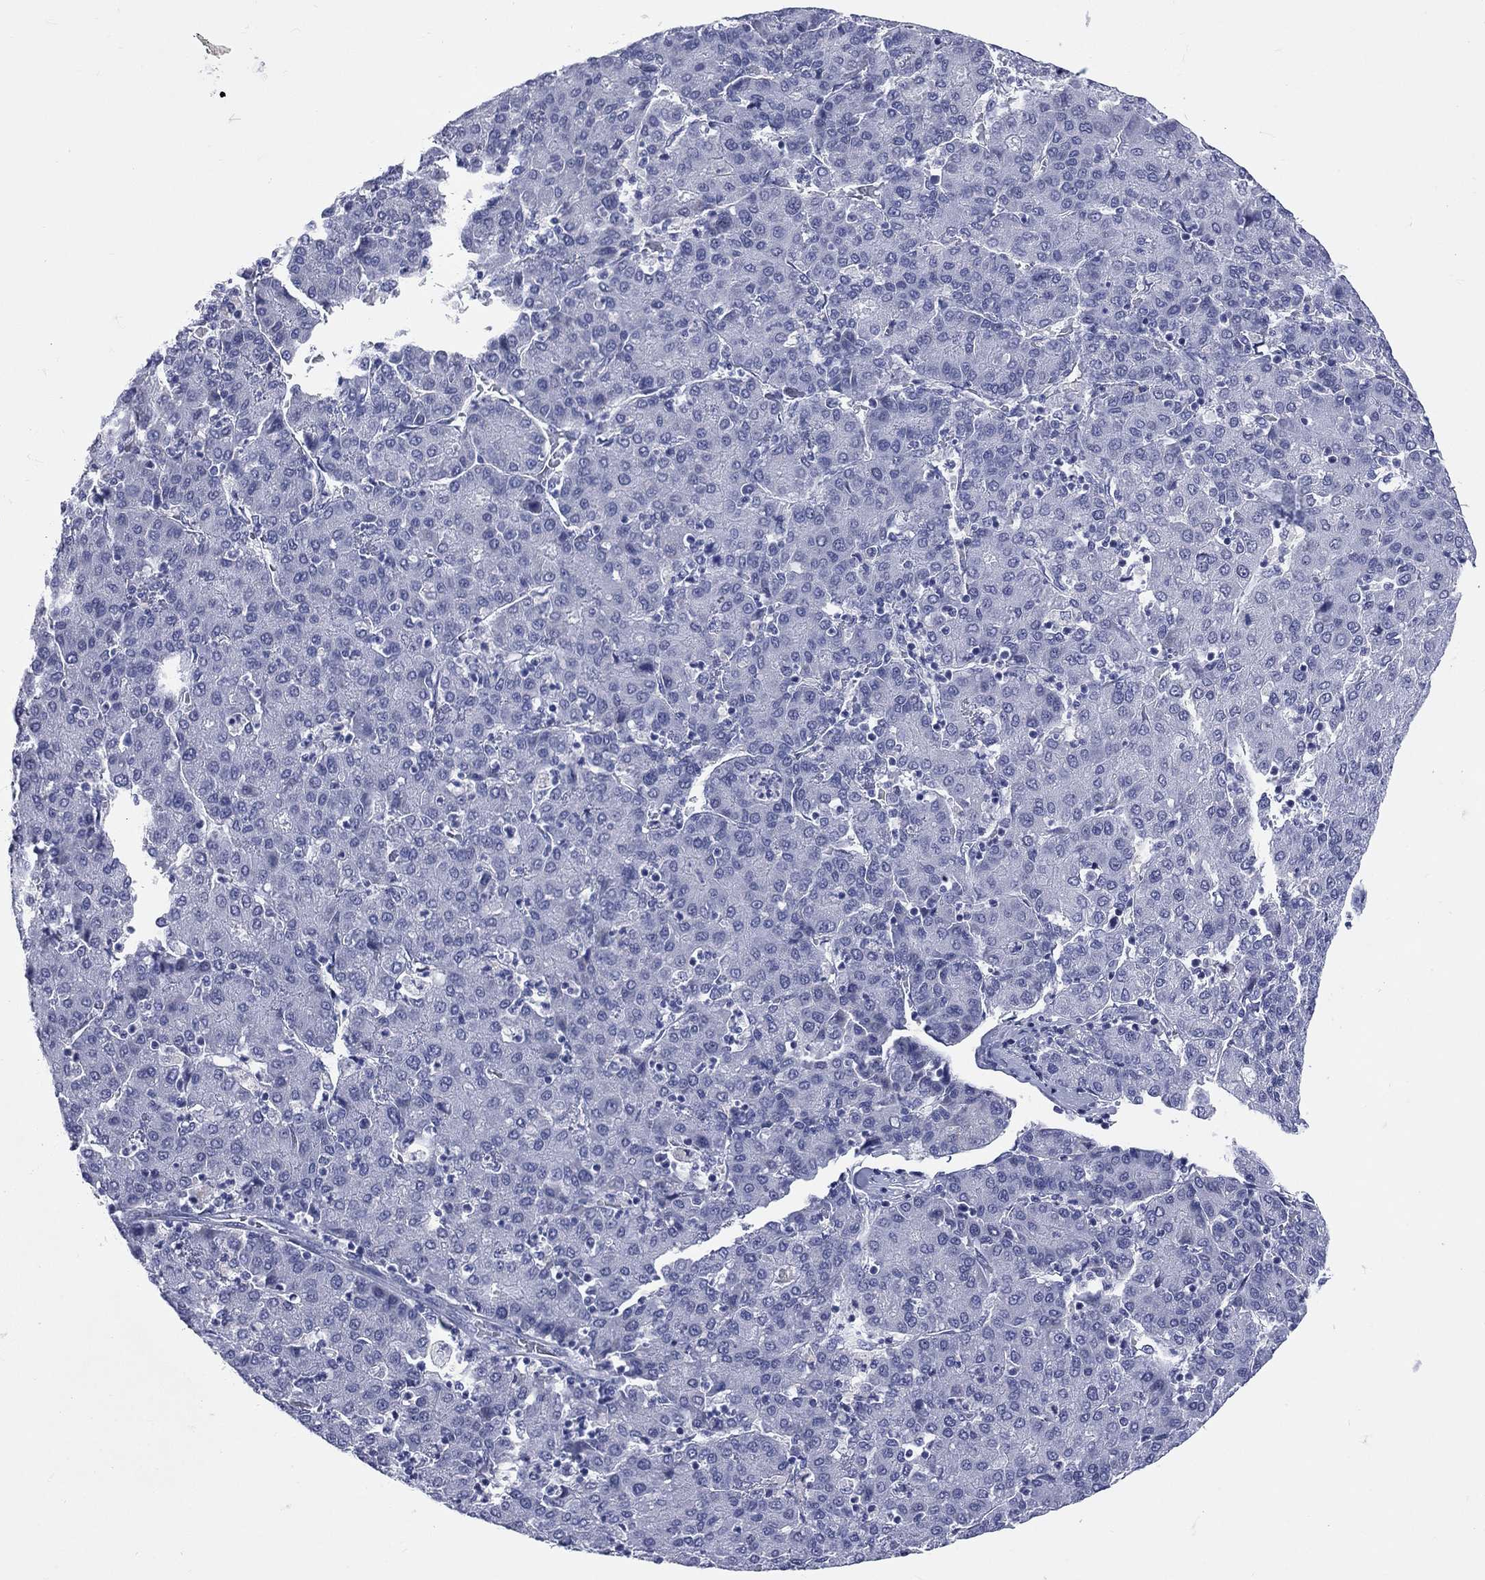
{"staining": {"intensity": "negative", "quantity": "none", "location": "none"}, "tissue": "liver cancer", "cell_type": "Tumor cells", "image_type": "cancer", "snomed": [{"axis": "morphology", "description": "Carcinoma, Hepatocellular, NOS"}, {"axis": "topography", "description": "Liver"}], "caption": "IHC of liver cancer (hepatocellular carcinoma) demonstrates no positivity in tumor cells.", "gene": "MLLT10", "patient": {"sex": "male", "age": 65}}